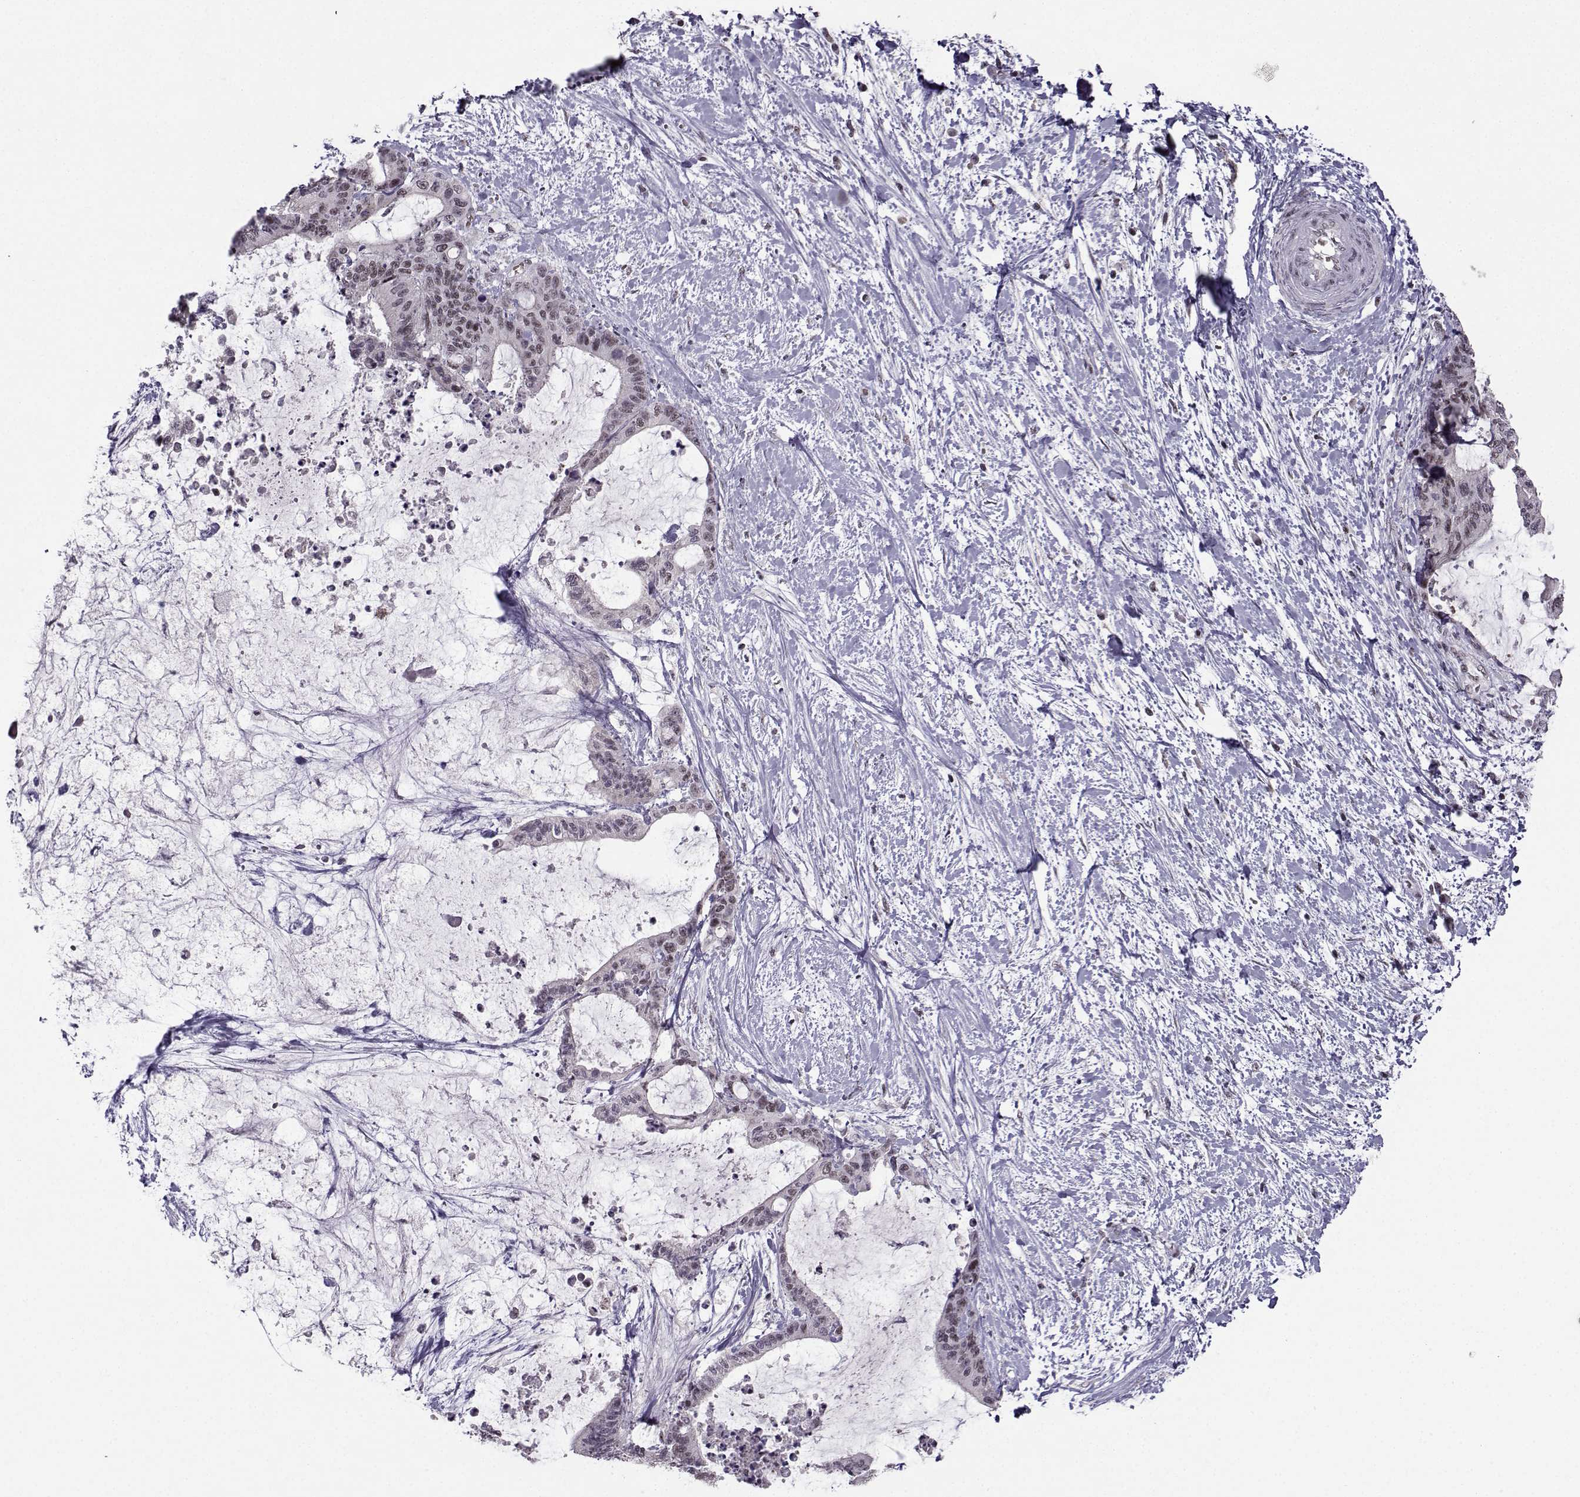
{"staining": {"intensity": "weak", "quantity": "25%-75%", "location": "nuclear"}, "tissue": "liver cancer", "cell_type": "Tumor cells", "image_type": "cancer", "snomed": [{"axis": "morphology", "description": "Cholangiocarcinoma"}, {"axis": "topography", "description": "Liver"}], "caption": "IHC staining of liver cancer, which displays low levels of weak nuclear expression in about 25%-75% of tumor cells indicating weak nuclear protein staining. The staining was performed using DAB (brown) for protein detection and nuclei were counterstained in hematoxylin (blue).", "gene": "LIN28A", "patient": {"sex": "female", "age": 73}}